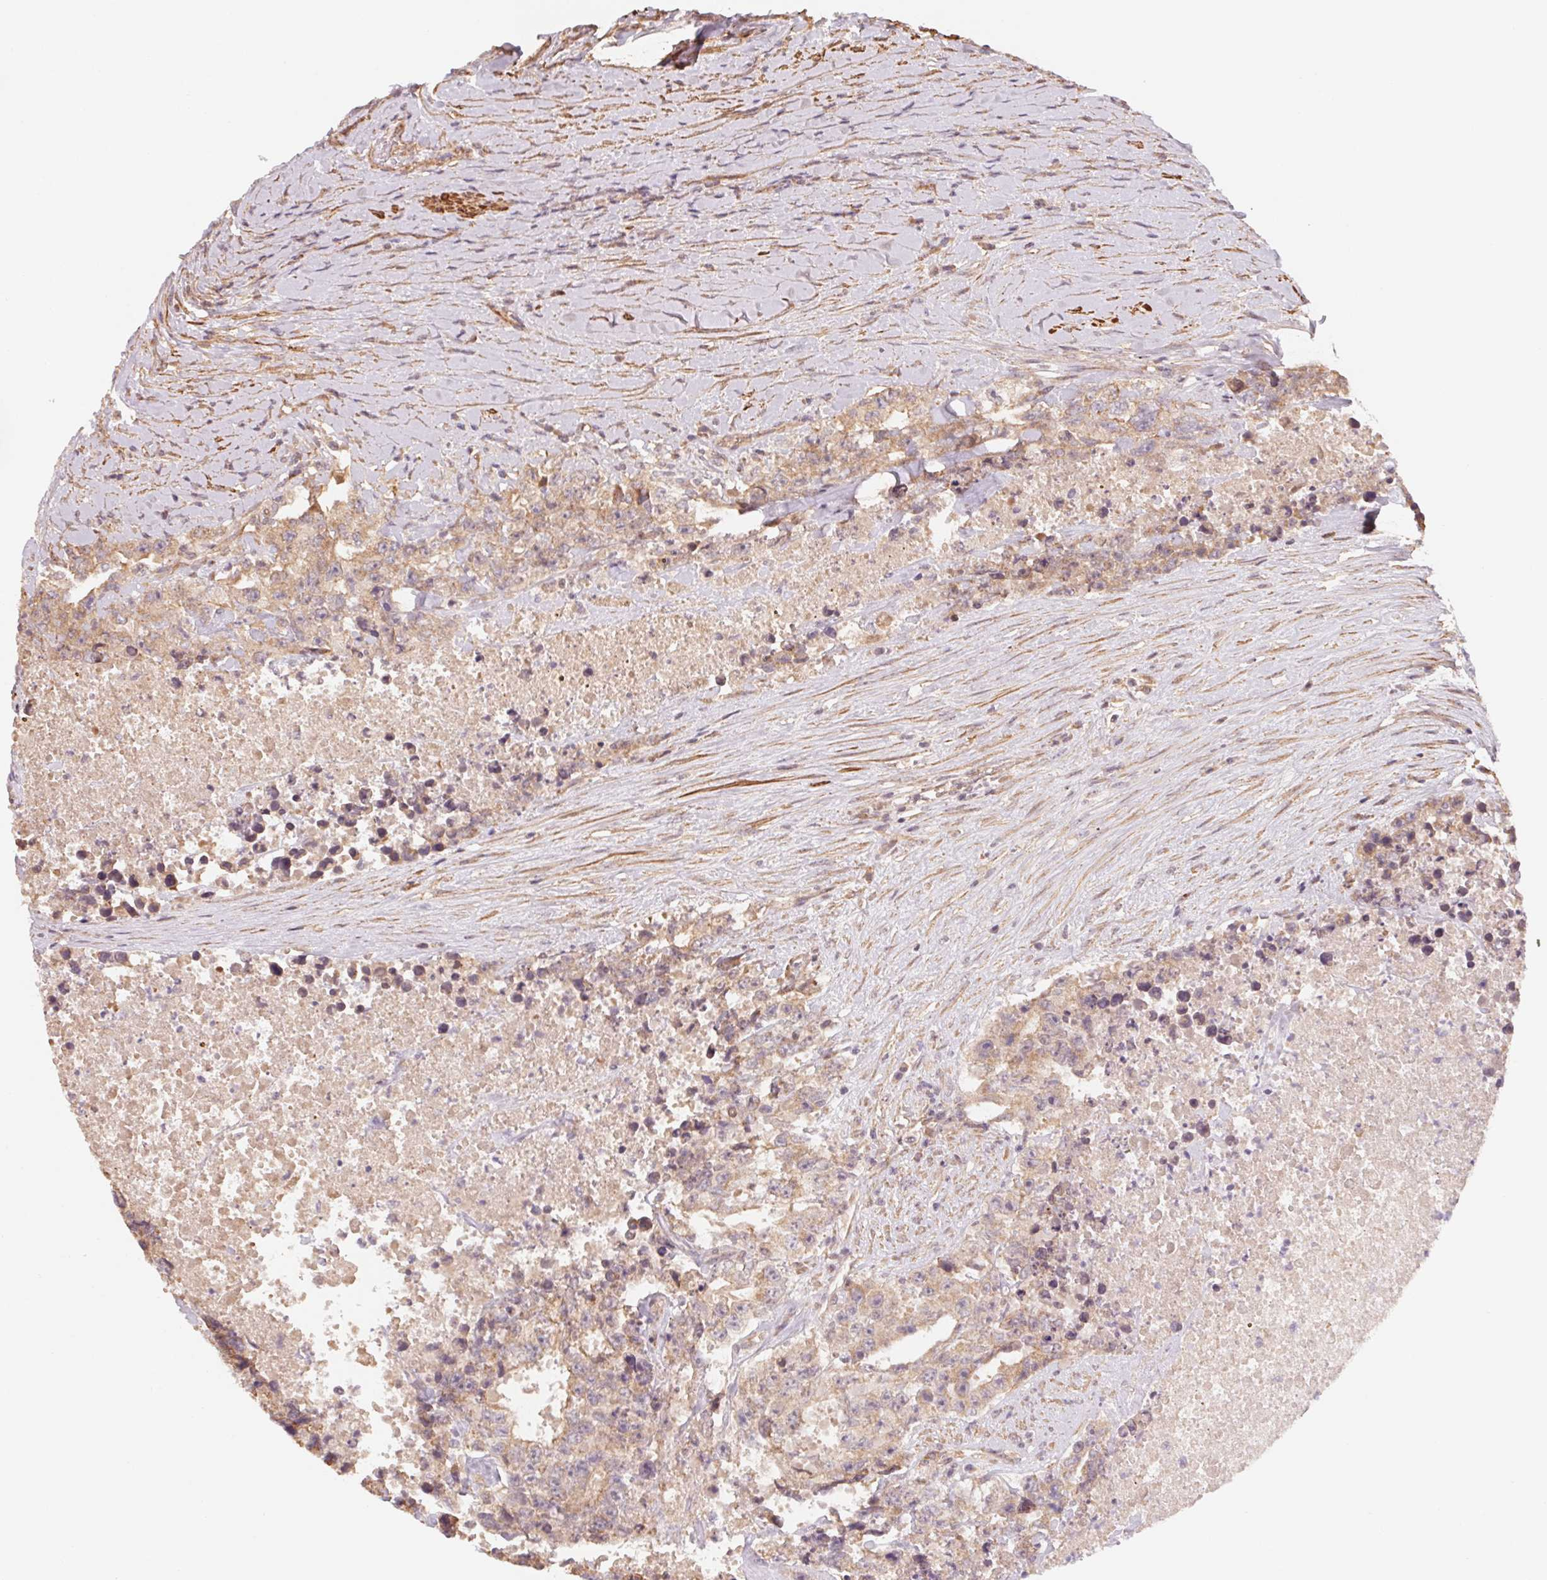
{"staining": {"intensity": "moderate", "quantity": "25%-75%", "location": "cytoplasmic/membranous"}, "tissue": "testis cancer", "cell_type": "Tumor cells", "image_type": "cancer", "snomed": [{"axis": "morphology", "description": "Carcinoma, Embryonal, NOS"}, {"axis": "topography", "description": "Testis"}], "caption": "A medium amount of moderate cytoplasmic/membranous staining is present in approximately 25%-75% of tumor cells in testis cancer (embryonal carcinoma) tissue.", "gene": "CCDC112", "patient": {"sex": "male", "age": 24}}